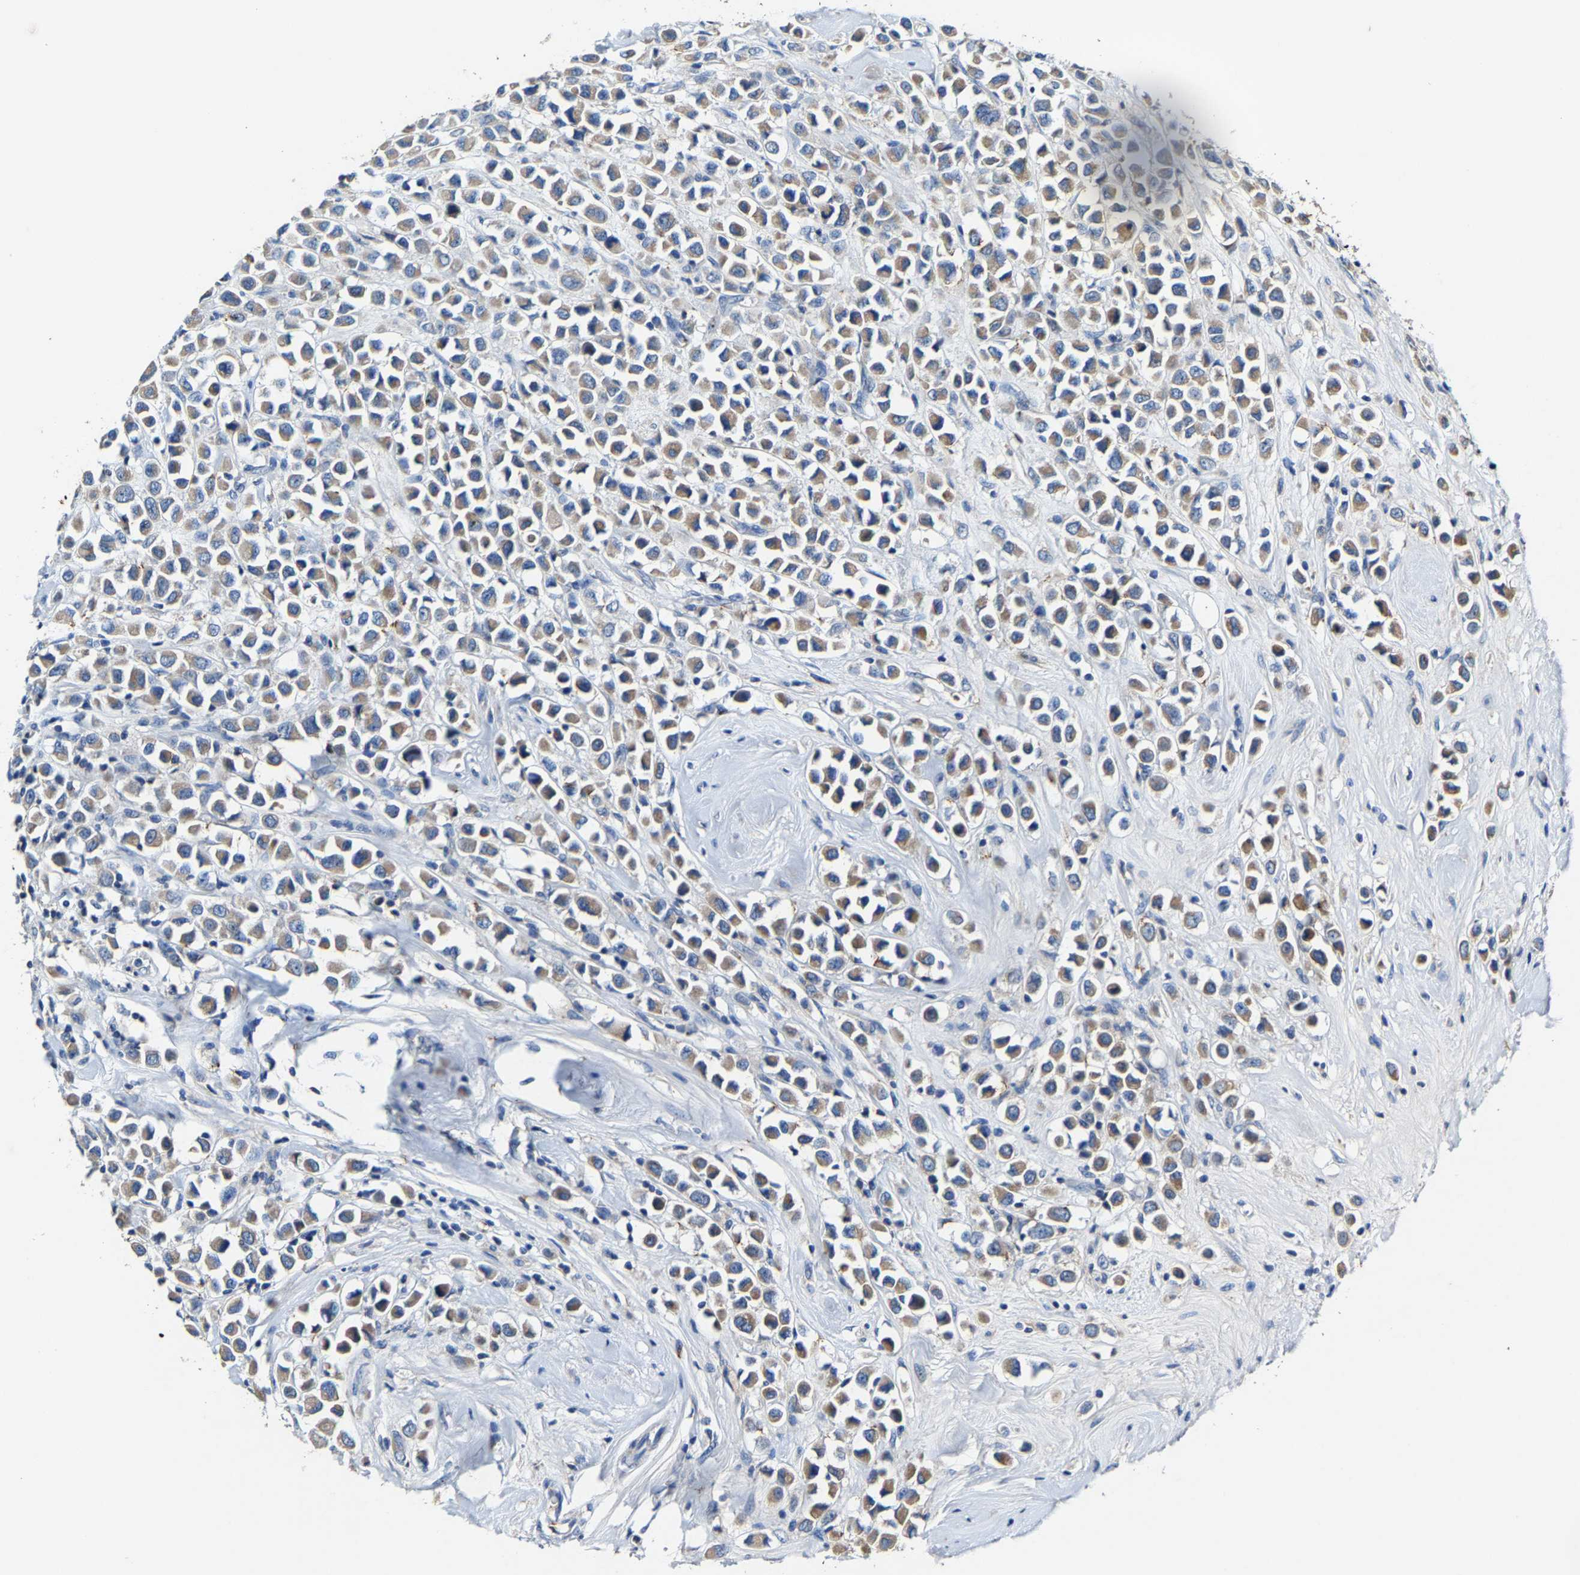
{"staining": {"intensity": "weak", "quantity": ">75%", "location": "cytoplasmic/membranous"}, "tissue": "breast cancer", "cell_type": "Tumor cells", "image_type": "cancer", "snomed": [{"axis": "morphology", "description": "Duct carcinoma"}, {"axis": "topography", "description": "Breast"}], "caption": "A low amount of weak cytoplasmic/membranous expression is present in approximately >75% of tumor cells in invasive ductal carcinoma (breast) tissue.", "gene": "SLC25A25", "patient": {"sex": "female", "age": 61}}